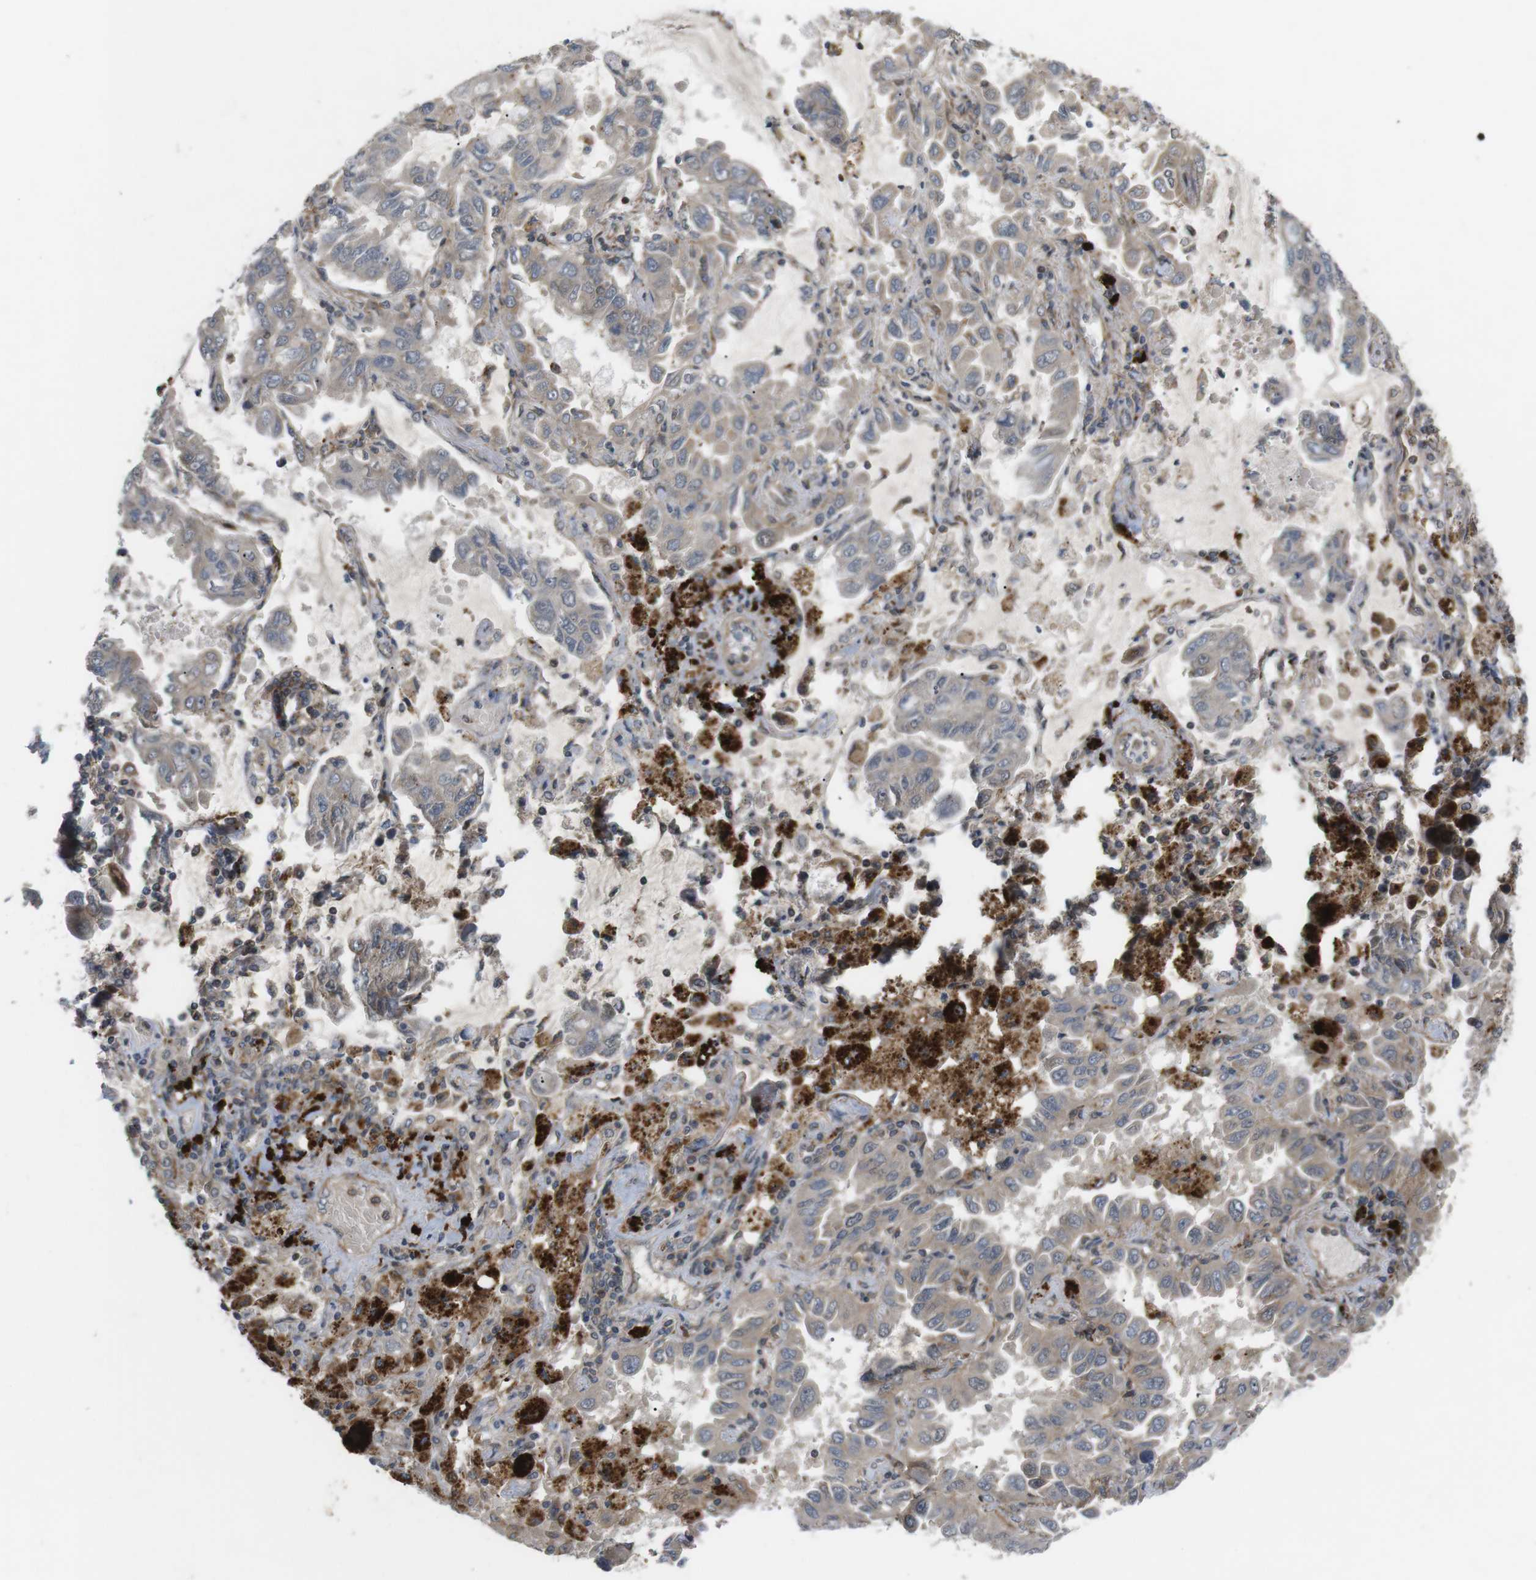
{"staining": {"intensity": "weak", "quantity": ">75%", "location": "cytoplasmic/membranous"}, "tissue": "lung cancer", "cell_type": "Tumor cells", "image_type": "cancer", "snomed": [{"axis": "morphology", "description": "Adenocarcinoma, NOS"}, {"axis": "topography", "description": "Lung"}], "caption": "High-power microscopy captured an IHC micrograph of lung cancer (adenocarcinoma), revealing weak cytoplasmic/membranous staining in approximately >75% of tumor cells. Immunohistochemistry (ihc) stains the protein in brown and the nuclei are stained blue.", "gene": "KANK2", "patient": {"sex": "male", "age": 64}}